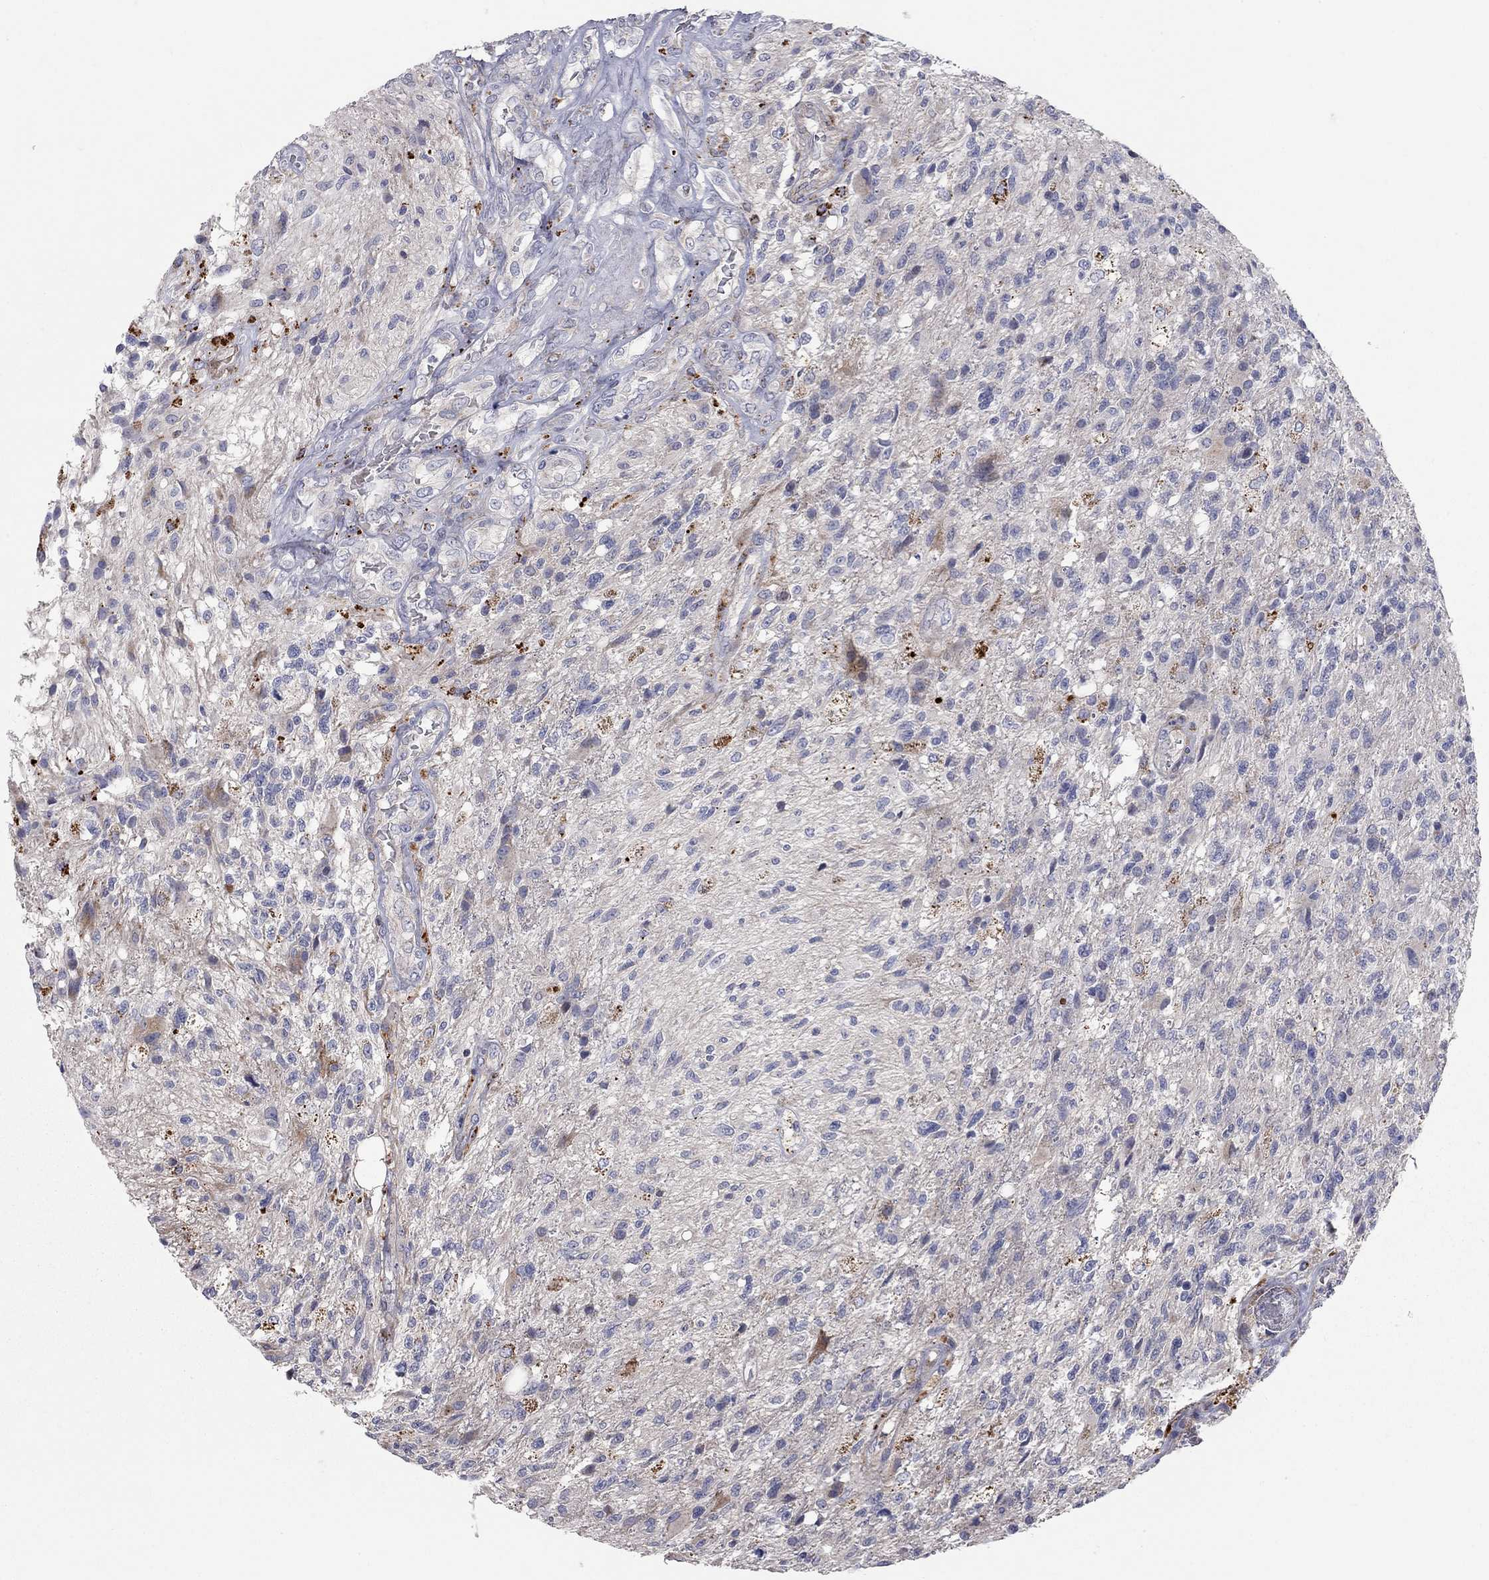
{"staining": {"intensity": "negative", "quantity": "none", "location": "none"}, "tissue": "glioma", "cell_type": "Tumor cells", "image_type": "cancer", "snomed": [{"axis": "morphology", "description": "Glioma, malignant, High grade"}, {"axis": "topography", "description": "Brain"}], "caption": "A high-resolution micrograph shows IHC staining of glioma, which displays no significant staining in tumor cells.", "gene": "KANSL1L", "patient": {"sex": "male", "age": 56}}